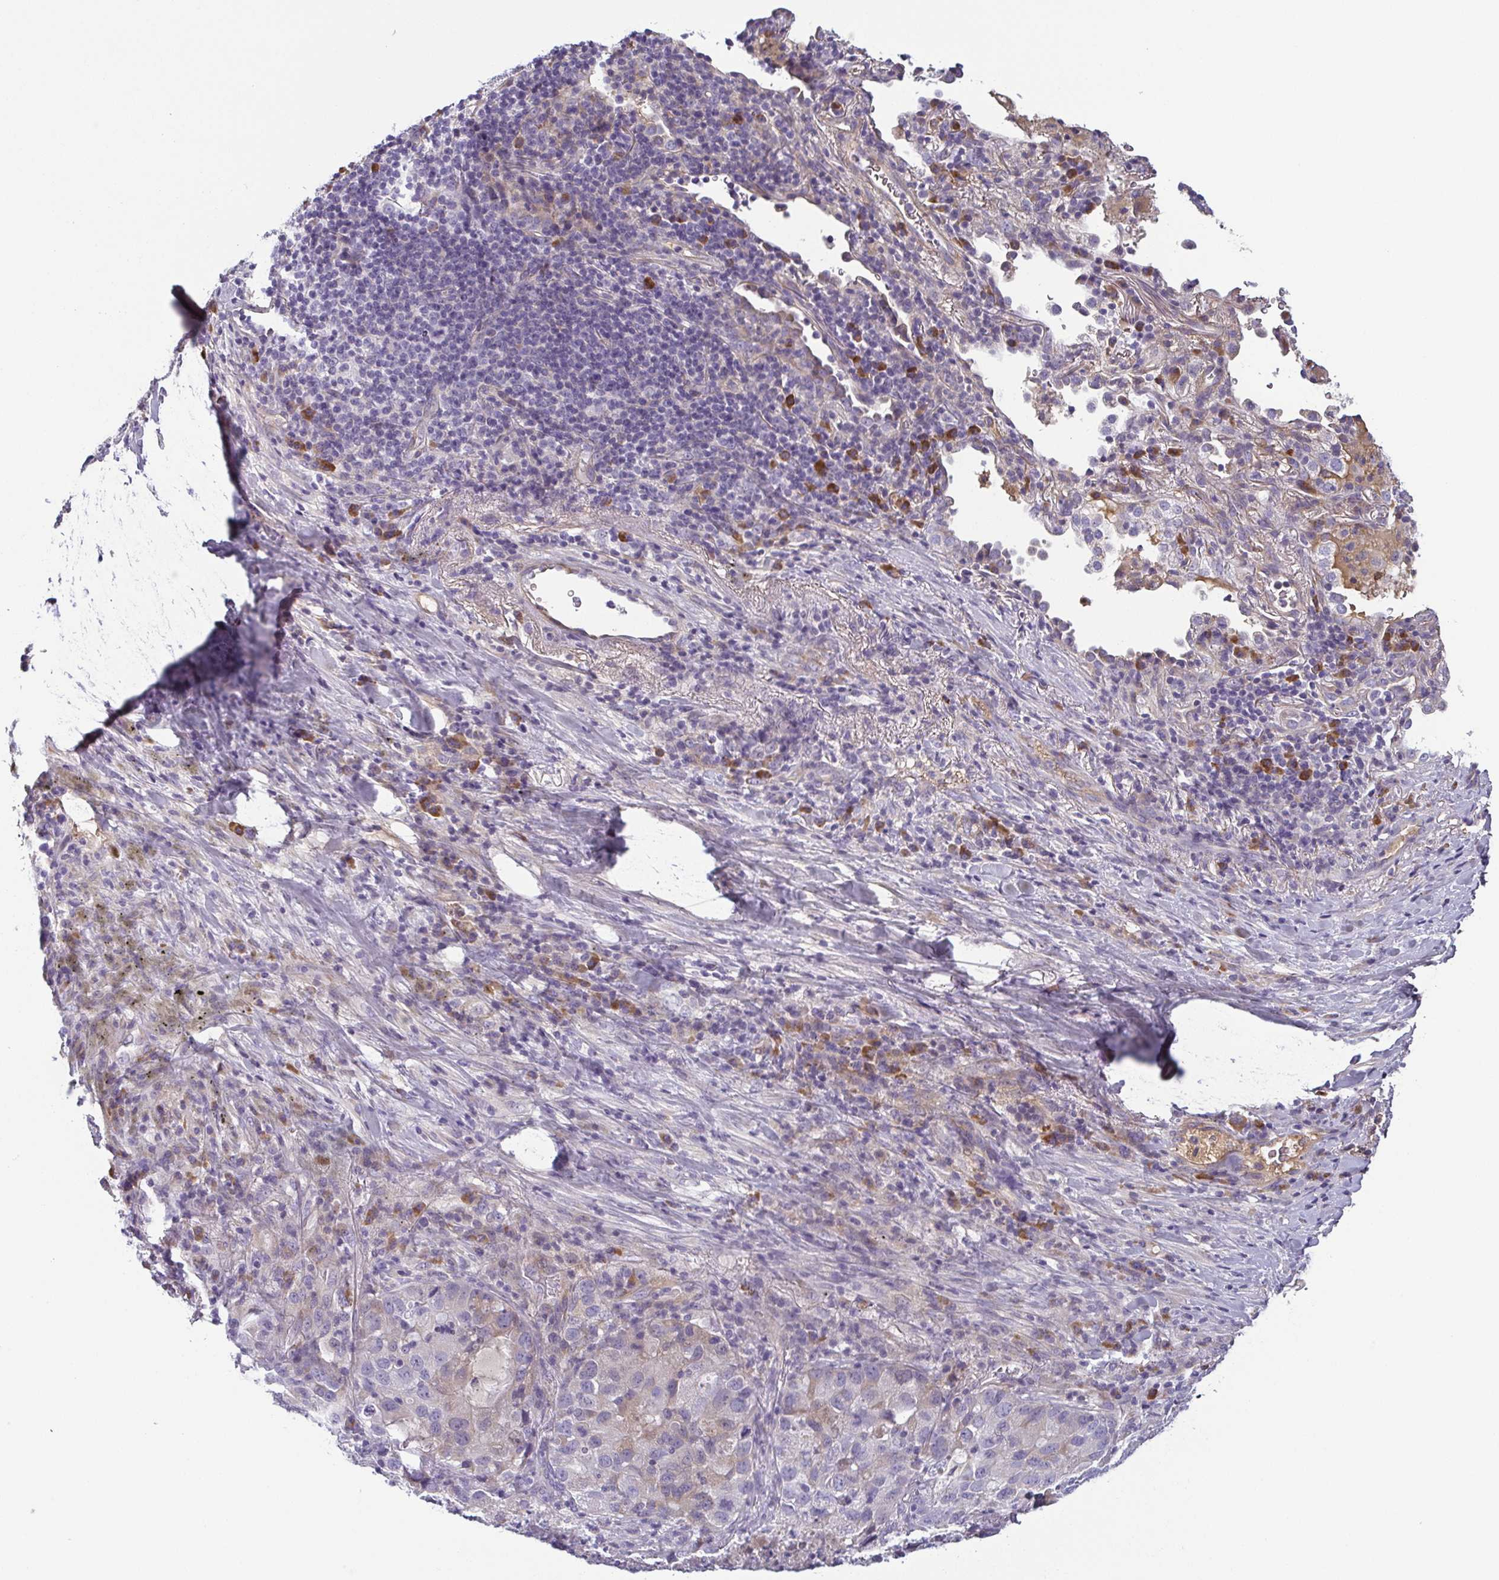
{"staining": {"intensity": "negative", "quantity": "none", "location": "none"}, "tissue": "lung cancer", "cell_type": "Tumor cells", "image_type": "cancer", "snomed": [{"axis": "morphology", "description": "Normal morphology"}, {"axis": "morphology", "description": "Adenocarcinoma, NOS"}, {"axis": "topography", "description": "Lymph node"}, {"axis": "topography", "description": "Lung"}], "caption": "Immunohistochemical staining of human lung adenocarcinoma reveals no significant staining in tumor cells.", "gene": "ECM1", "patient": {"sex": "female", "age": 51}}